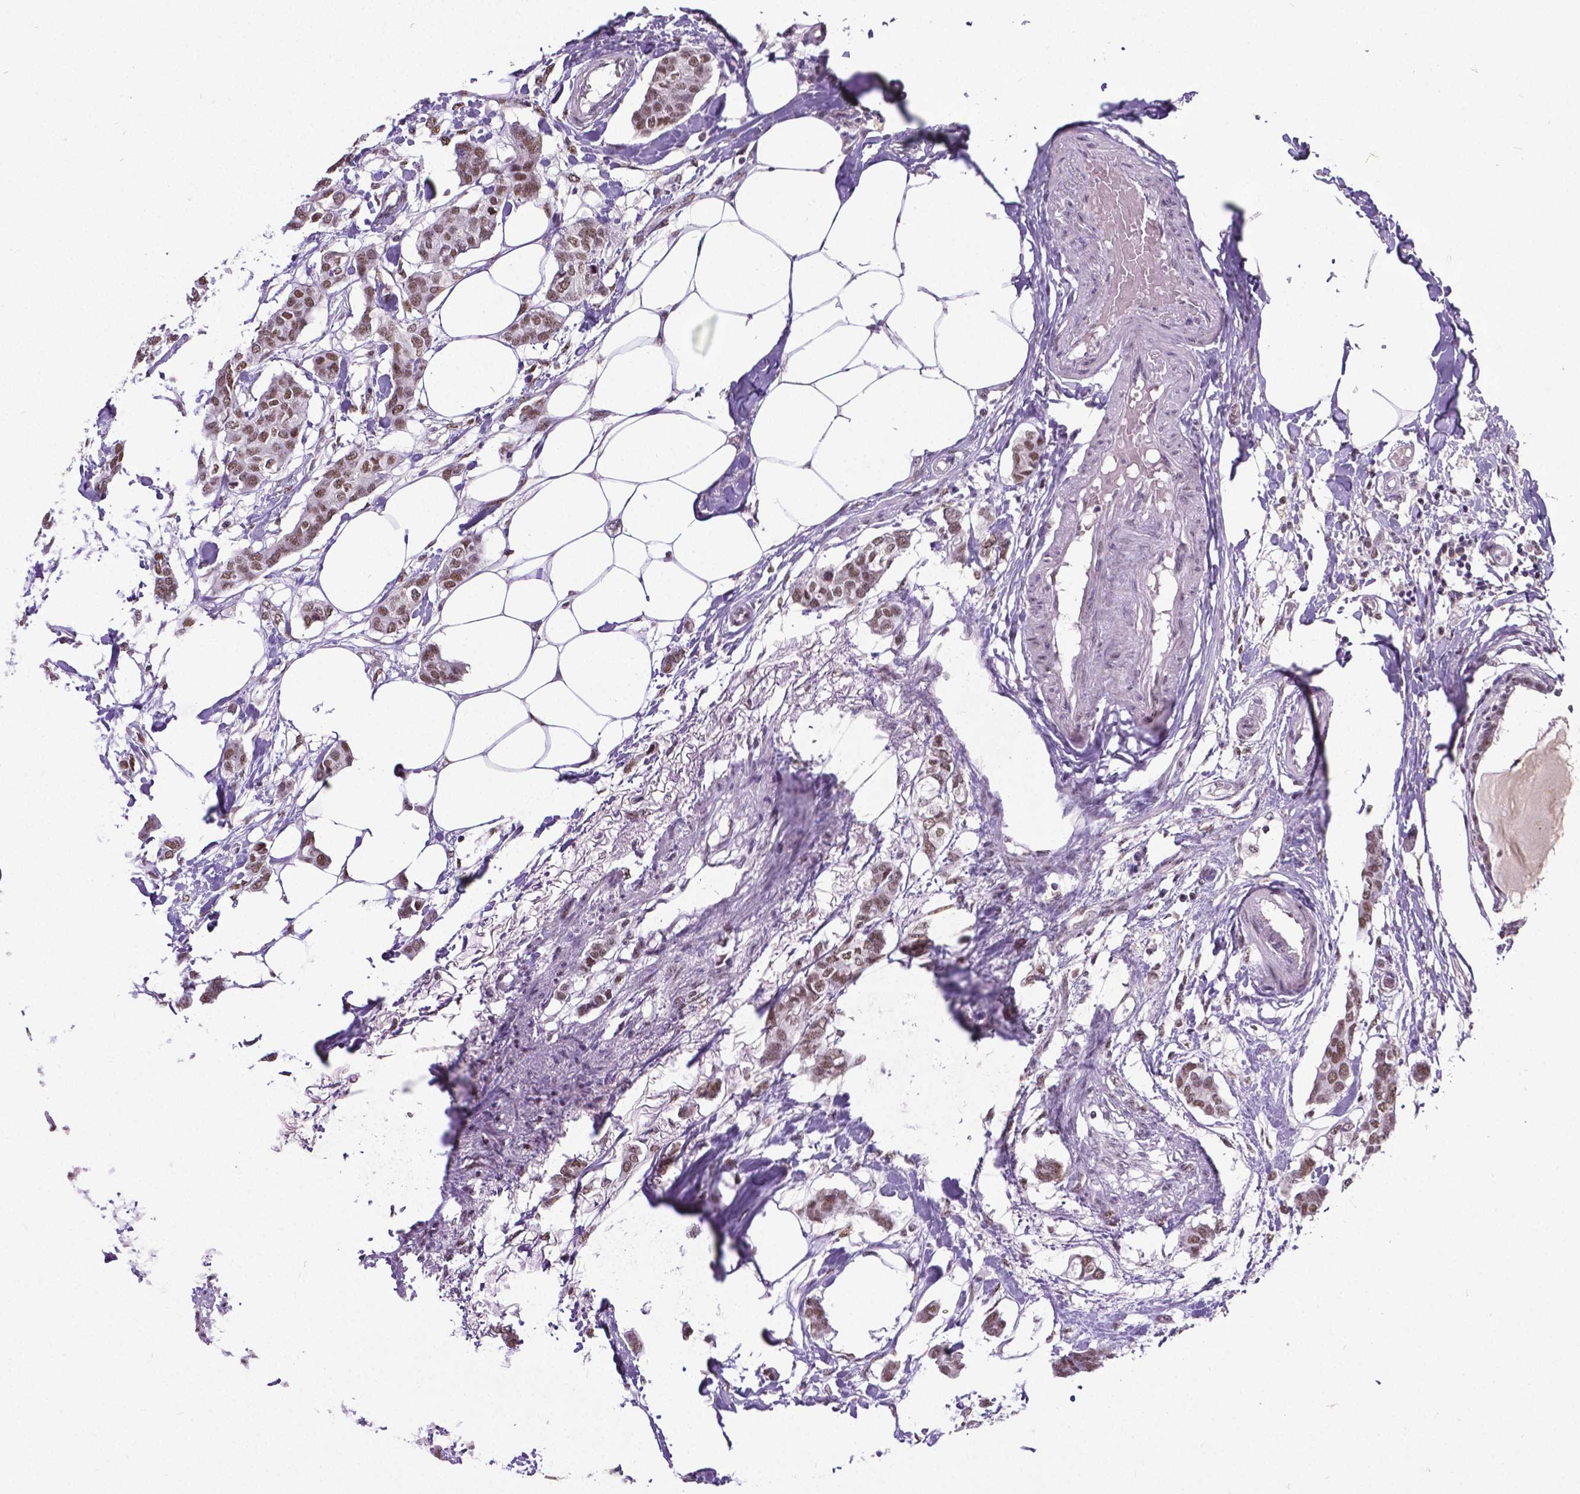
{"staining": {"intensity": "moderate", "quantity": ">75%", "location": "nuclear"}, "tissue": "breast cancer", "cell_type": "Tumor cells", "image_type": "cancer", "snomed": [{"axis": "morphology", "description": "Duct carcinoma"}, {"axis": "topography", "description": "Breast"}], "caption": "Tumor cells show moderate nuclear positivity in approximately >75% of cells in infiltrating ductal carcinoma (breast).", "gene": "REST", "patient": {"sex": "female", "age": 62}}